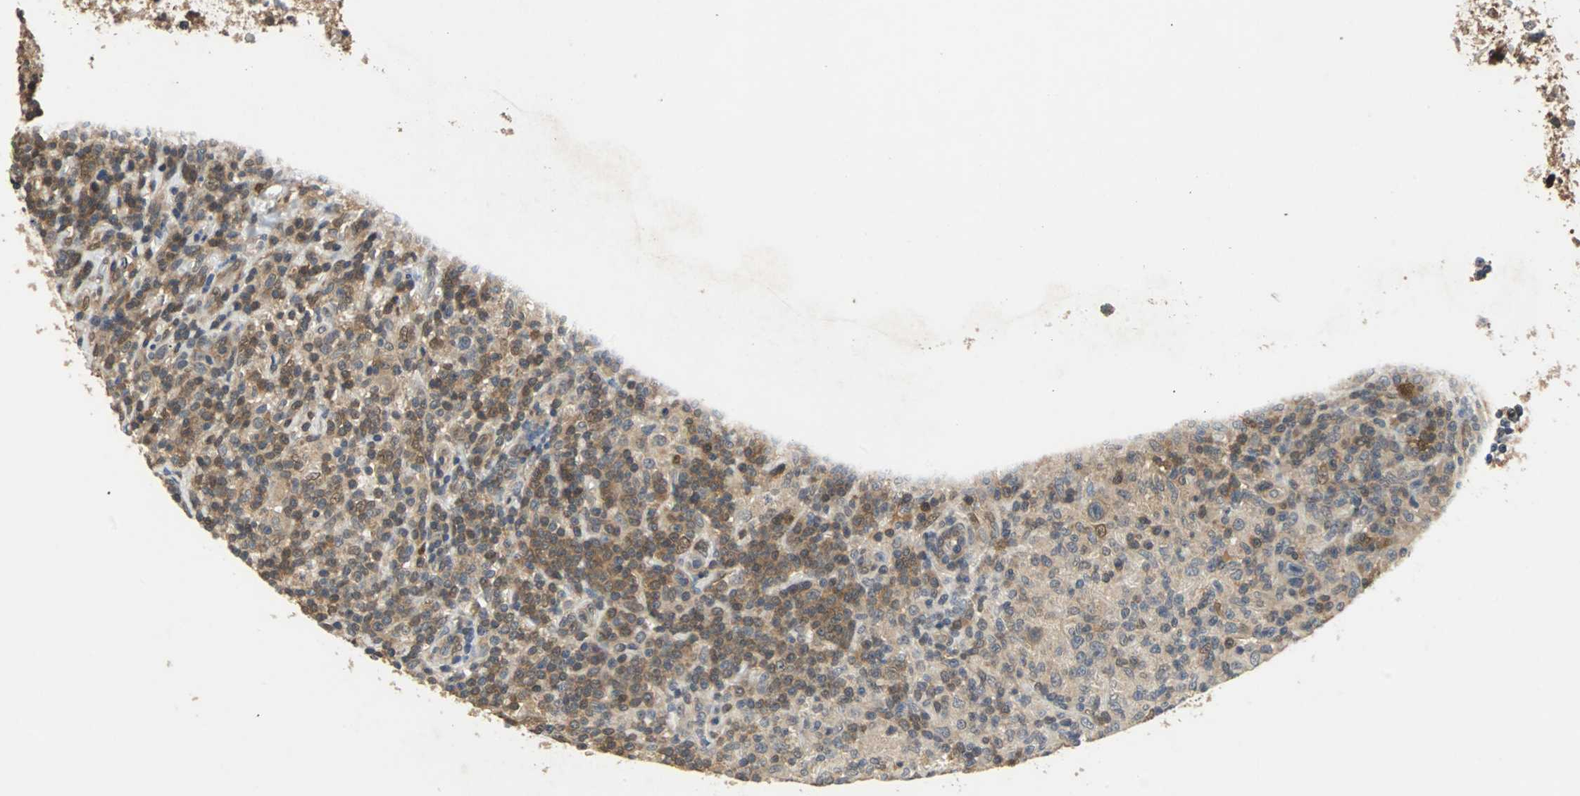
{"staining": {"intensity": "moderate", "quantity": "25%-75%", "location": "cytoplasmic/membranous,nuclear"}, "tissue": "lymphoma", "cell_type": "Tumor cells", "image_type": "cancer", "snomed": [{"axis": "morphology", "description": "Hodgkin's disease, NOS"}, {"axis": "topography", "description": "Lymph node"}], "caption": "High-magnification brightfield microscopy of lymphoma stained with DAB (3,3'-diaminobenzidine) (brown) and counterstained with hematoxylin (blue). tumor cells exhibit moderate cytoplasmic/membranous and nuclear staining is present in about25%-75% of cells. (DAB (3,3'-diaminobenzidine) IHC, brown staining for protein, blue staining for nuclei).", "gene": "PRDX6", "patient": {"sex": "male", "age": 70}}